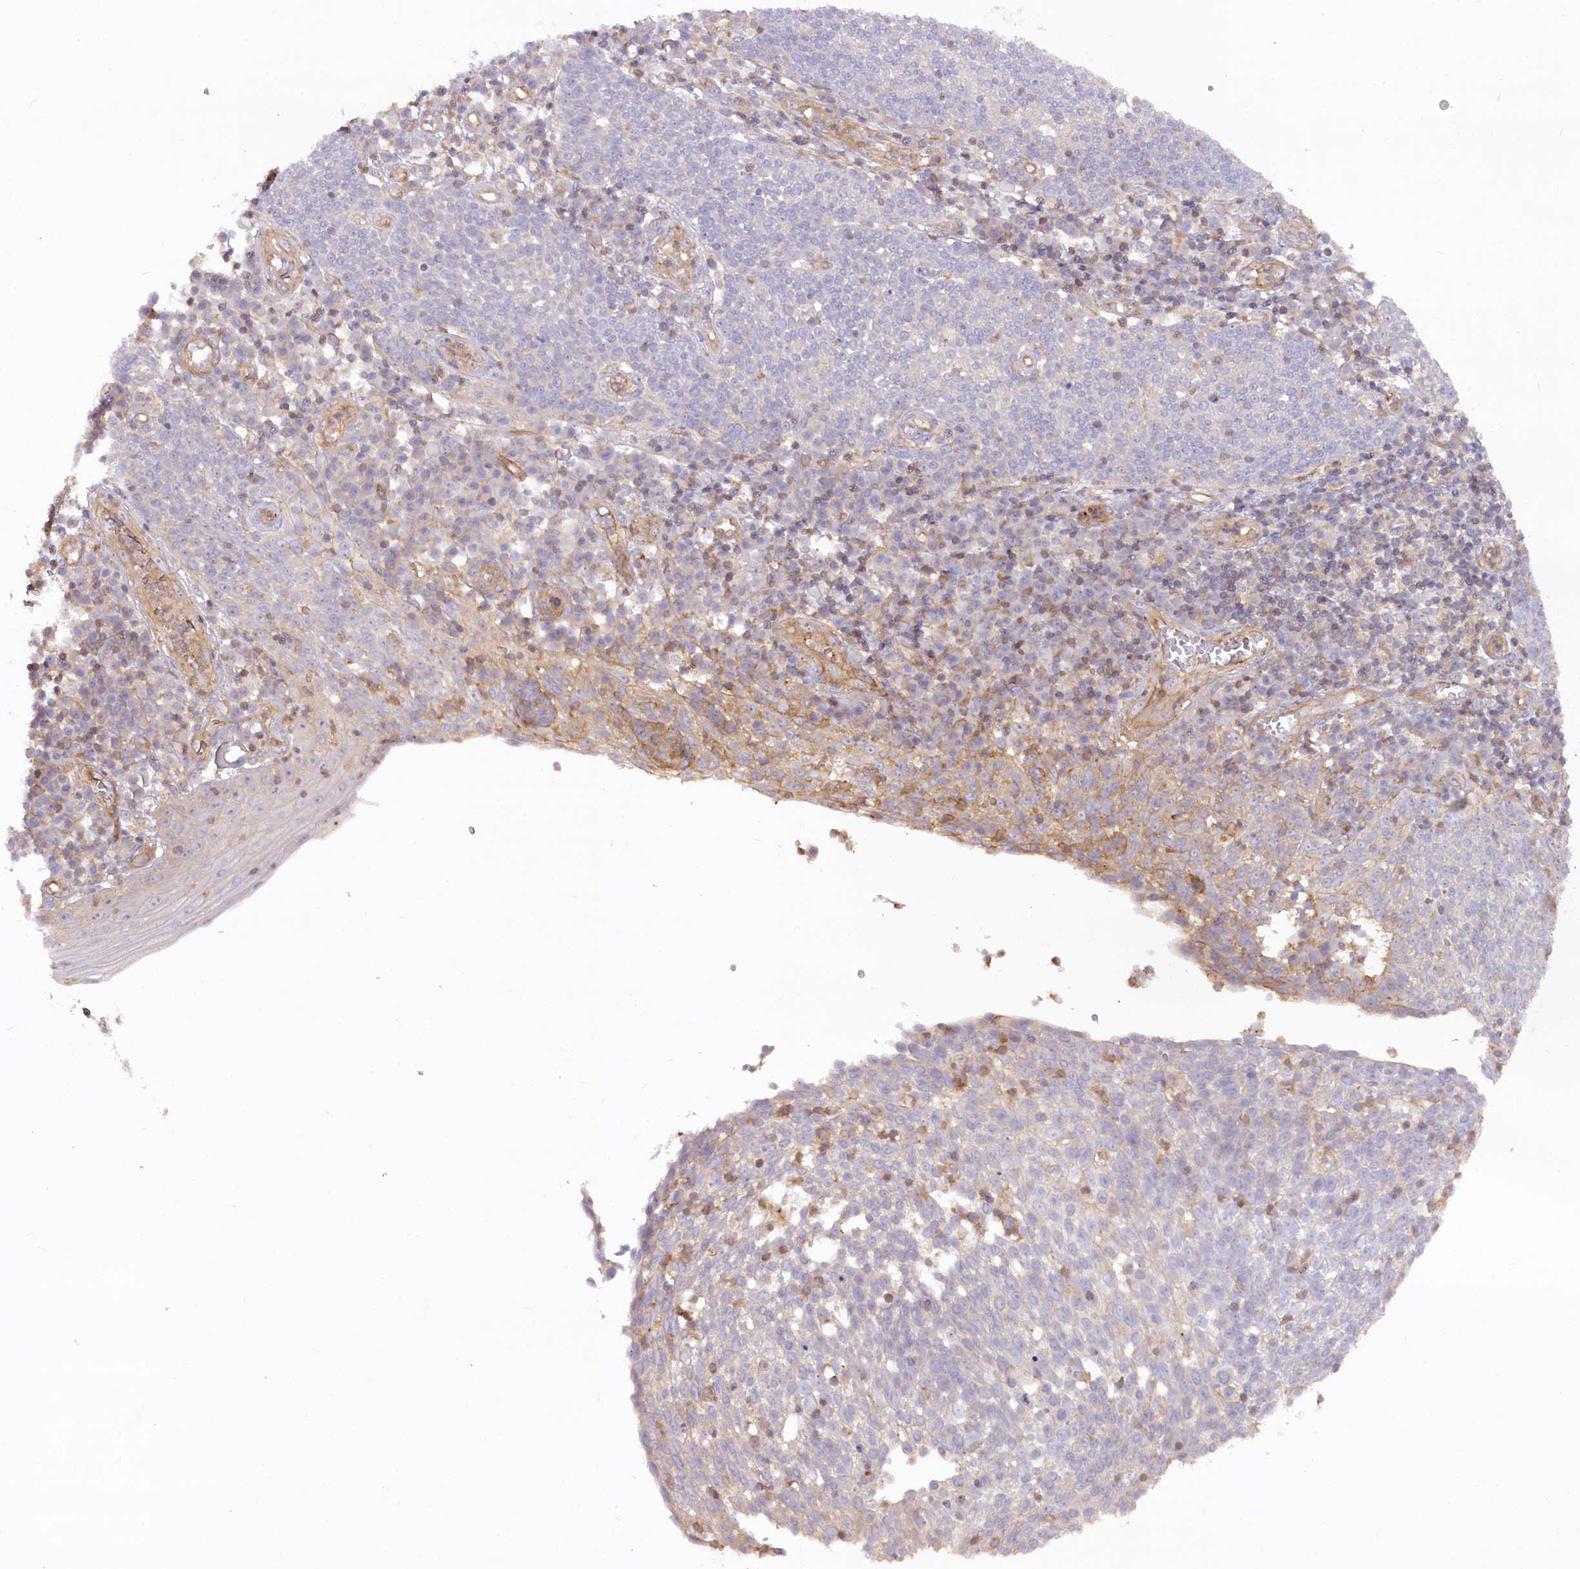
{"staining": {"intensity": "negative", "quantity": "none", "location": "none"}, "tissue": "cervical cancer", "cell_type": "Tumor cells", "image_type": "cancer", "snomed": [{"axis": "morphology", "description": "Squamous cell carcinoma, NOS"}, {"axis": "topography", "description": "Cervix"}], "caption": "The image reveals no staining of tumor cells in cervical squamous cell carcinoma. (Immunohistochemistry, brightfield microscopy, high magnification).", "gene": "WDR36", "patient": {"sex": "female", "age": 34}}